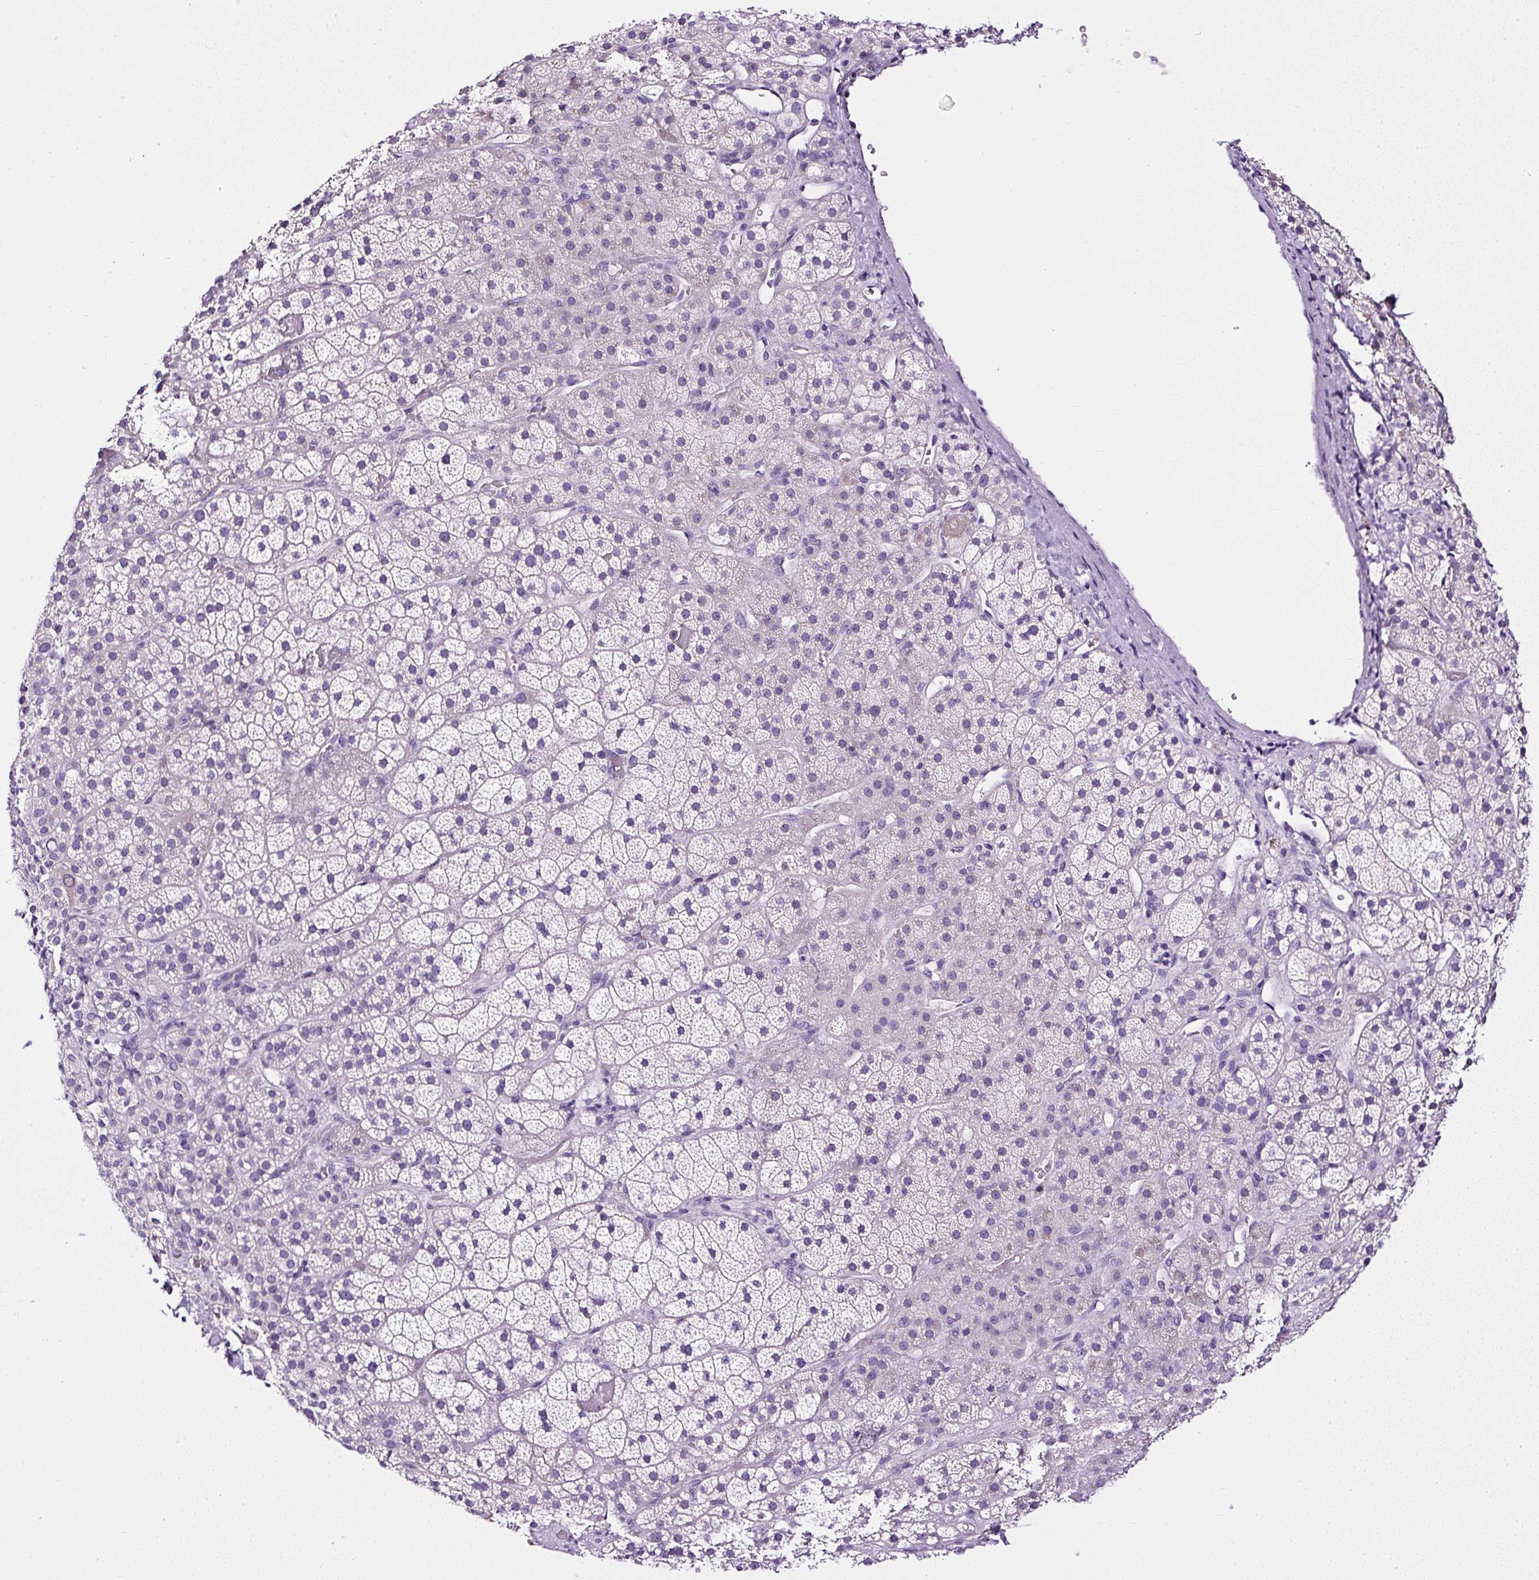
{"staining": {"intensity": "negative", "quantity": "none", "location": "none"}, "tissue": "adrenal gland", "cell_type": "Glandular cells", "image_type": "normal", "snomed": [{"axis": "morphology", "description": "Normal tissue, NOS"}, {"axis": "topography", "description": "Adrenal gland"}], "caption": "This histopathology image is of unremarkable adrenal gland stained with IHC to label a protein in brown with the nuclei are counter-stained blue. There is no staining in glandular cells. The staining is performed using DAB brown chromogen with nuclei counter-stained in using hematoxylin.", "gene": "ATP2A1", "patient": {"sex": "male", "age": 57}}